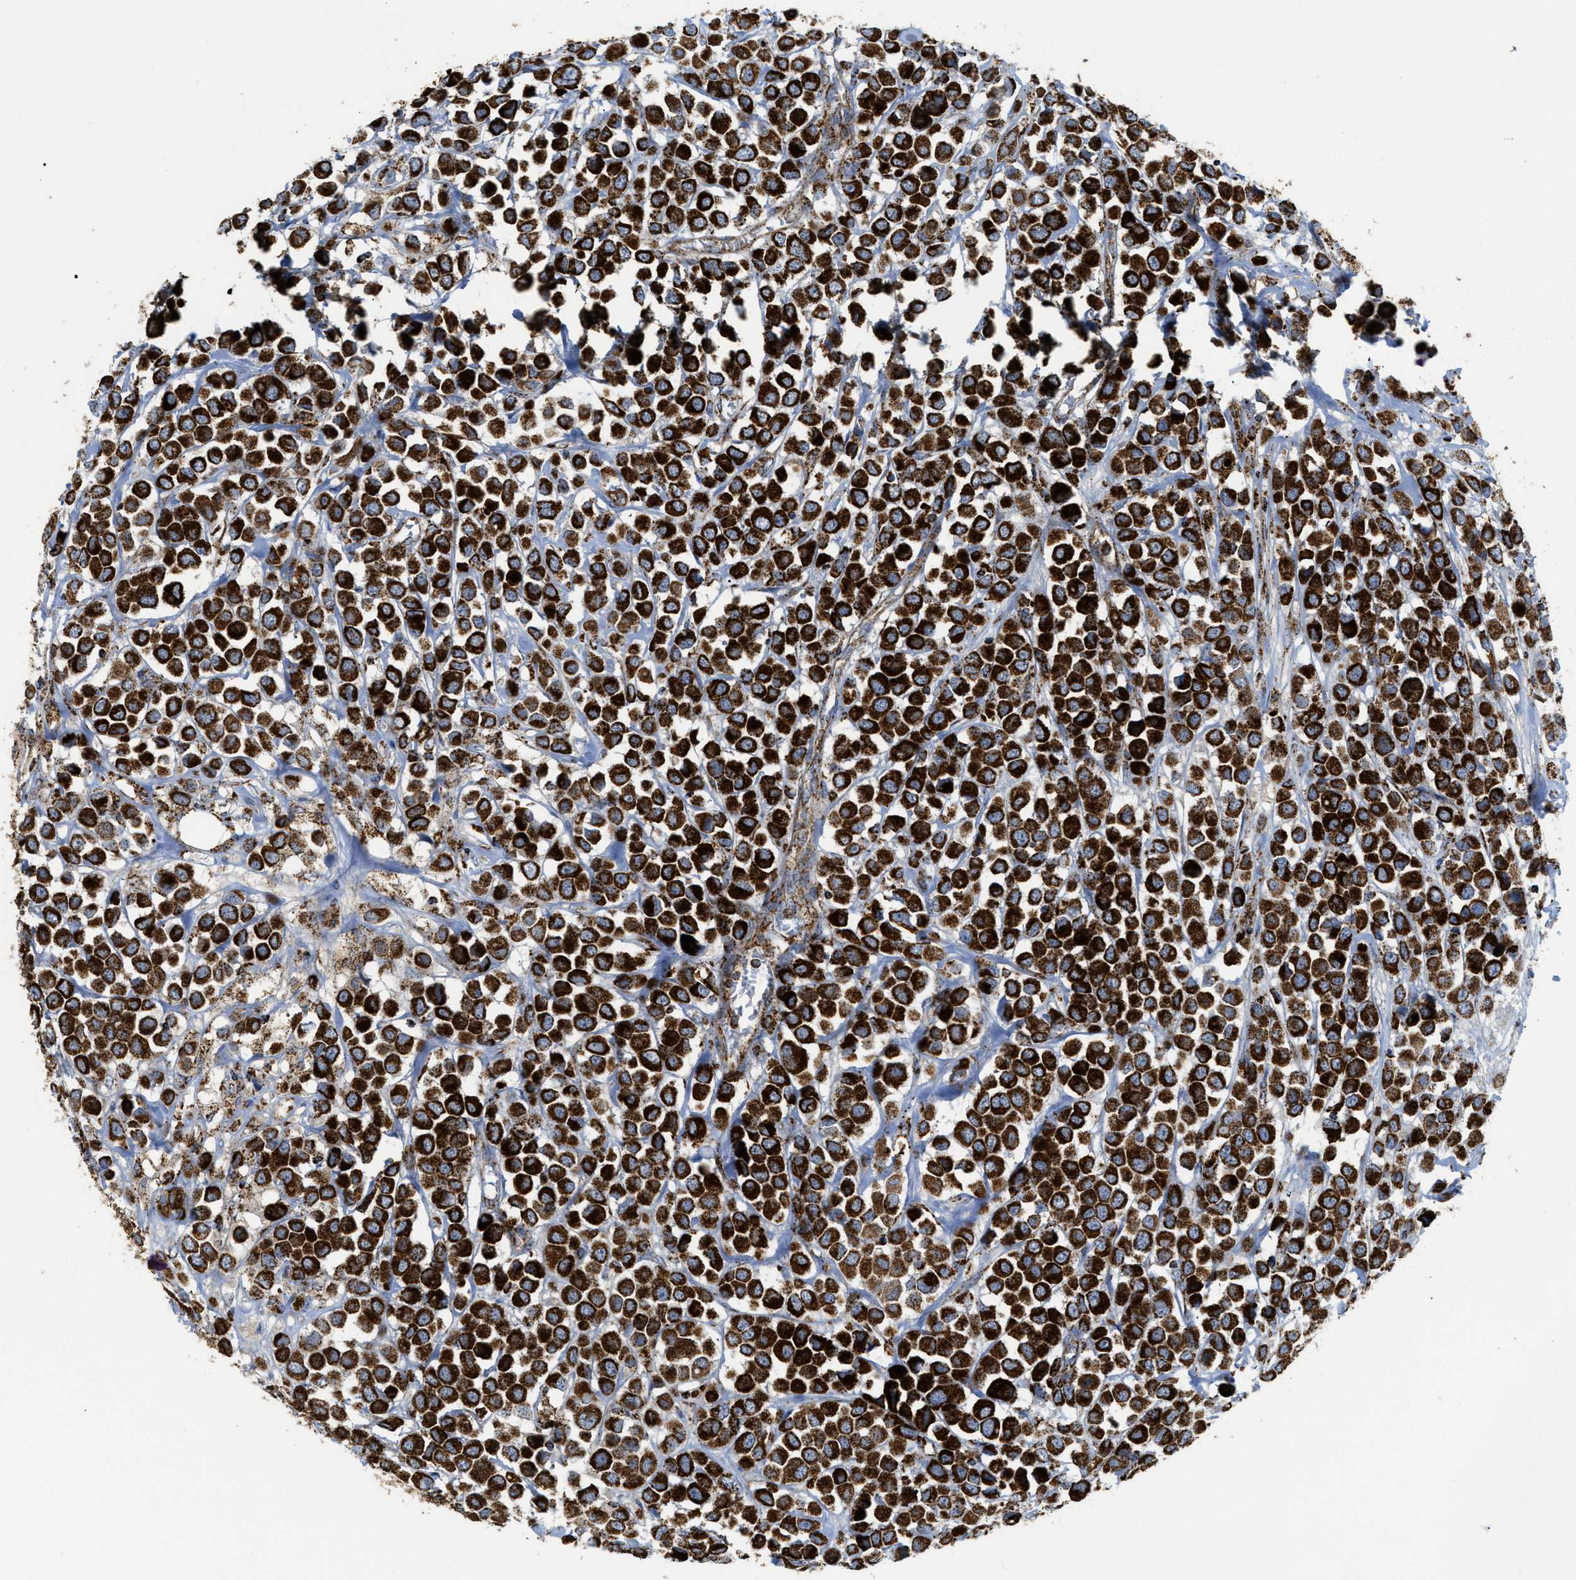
{"staining": {"intensity": "strong", "quantity": ">75%", "location": "cytoplasmic/membranous"}, "tissue": "breast cancer", "cell_type": "Tumor cells", "image_type": "cancer", "snomed": [{"axis": "morphology", "description": "Duct carcinoma"}, {"axis": "topography", "description": "Breast"}], "caption": "There is high levels of strong cytoplasmic/membranous positivity in tumor cells of breast infiltrating ductal carcinoma, as demonstrated by immunohistochemical staining (brown color).", "gene": "SQOR", "patient": {"sex": "female", "age": 61}}